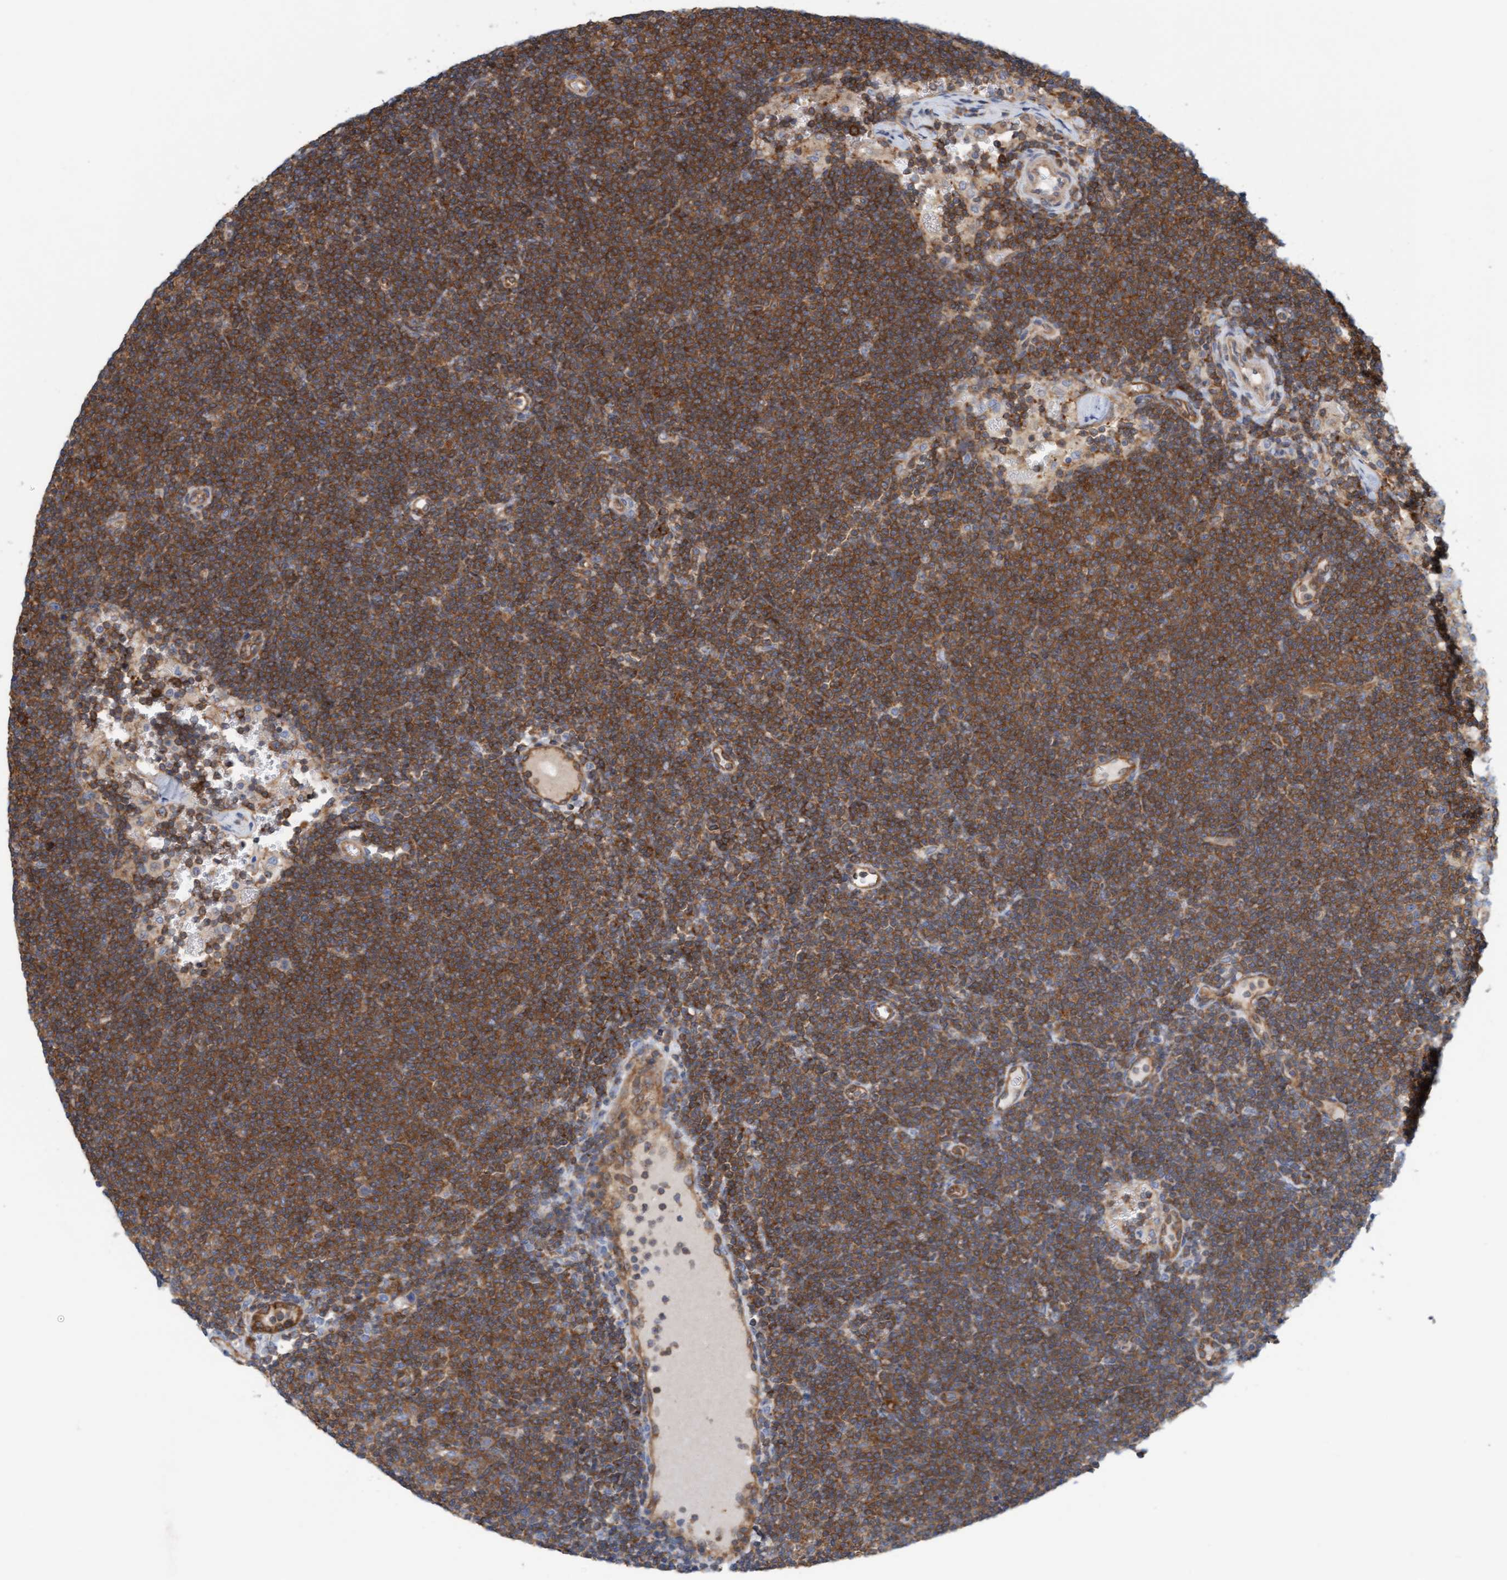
{"staining": {"intensity": "strong", "quantity": ">75%", "location": "cytoplasmic/membranous"}, "tissue": "lymphoma", "cell_type": "Tumor cells", "image_type": "cancer", "snomed": [{"axis": "morphology", "description": "Malignant lymphoma, non-Hodgkin's type, Low grade"}, {"axis": "topography", "description": "Lymph node"}], "caption": "The image exhibits staining of low-grade malignant lymphoma, non-Hodgkin's type, revealing strong cytoplasmic/membranous protein staining (brown color) within tumor cells. (Brightfield microscopy of DAB IHC at high magnification).", "gene": "PRKD2", "patient": {"sex": "female", "age": 53}}